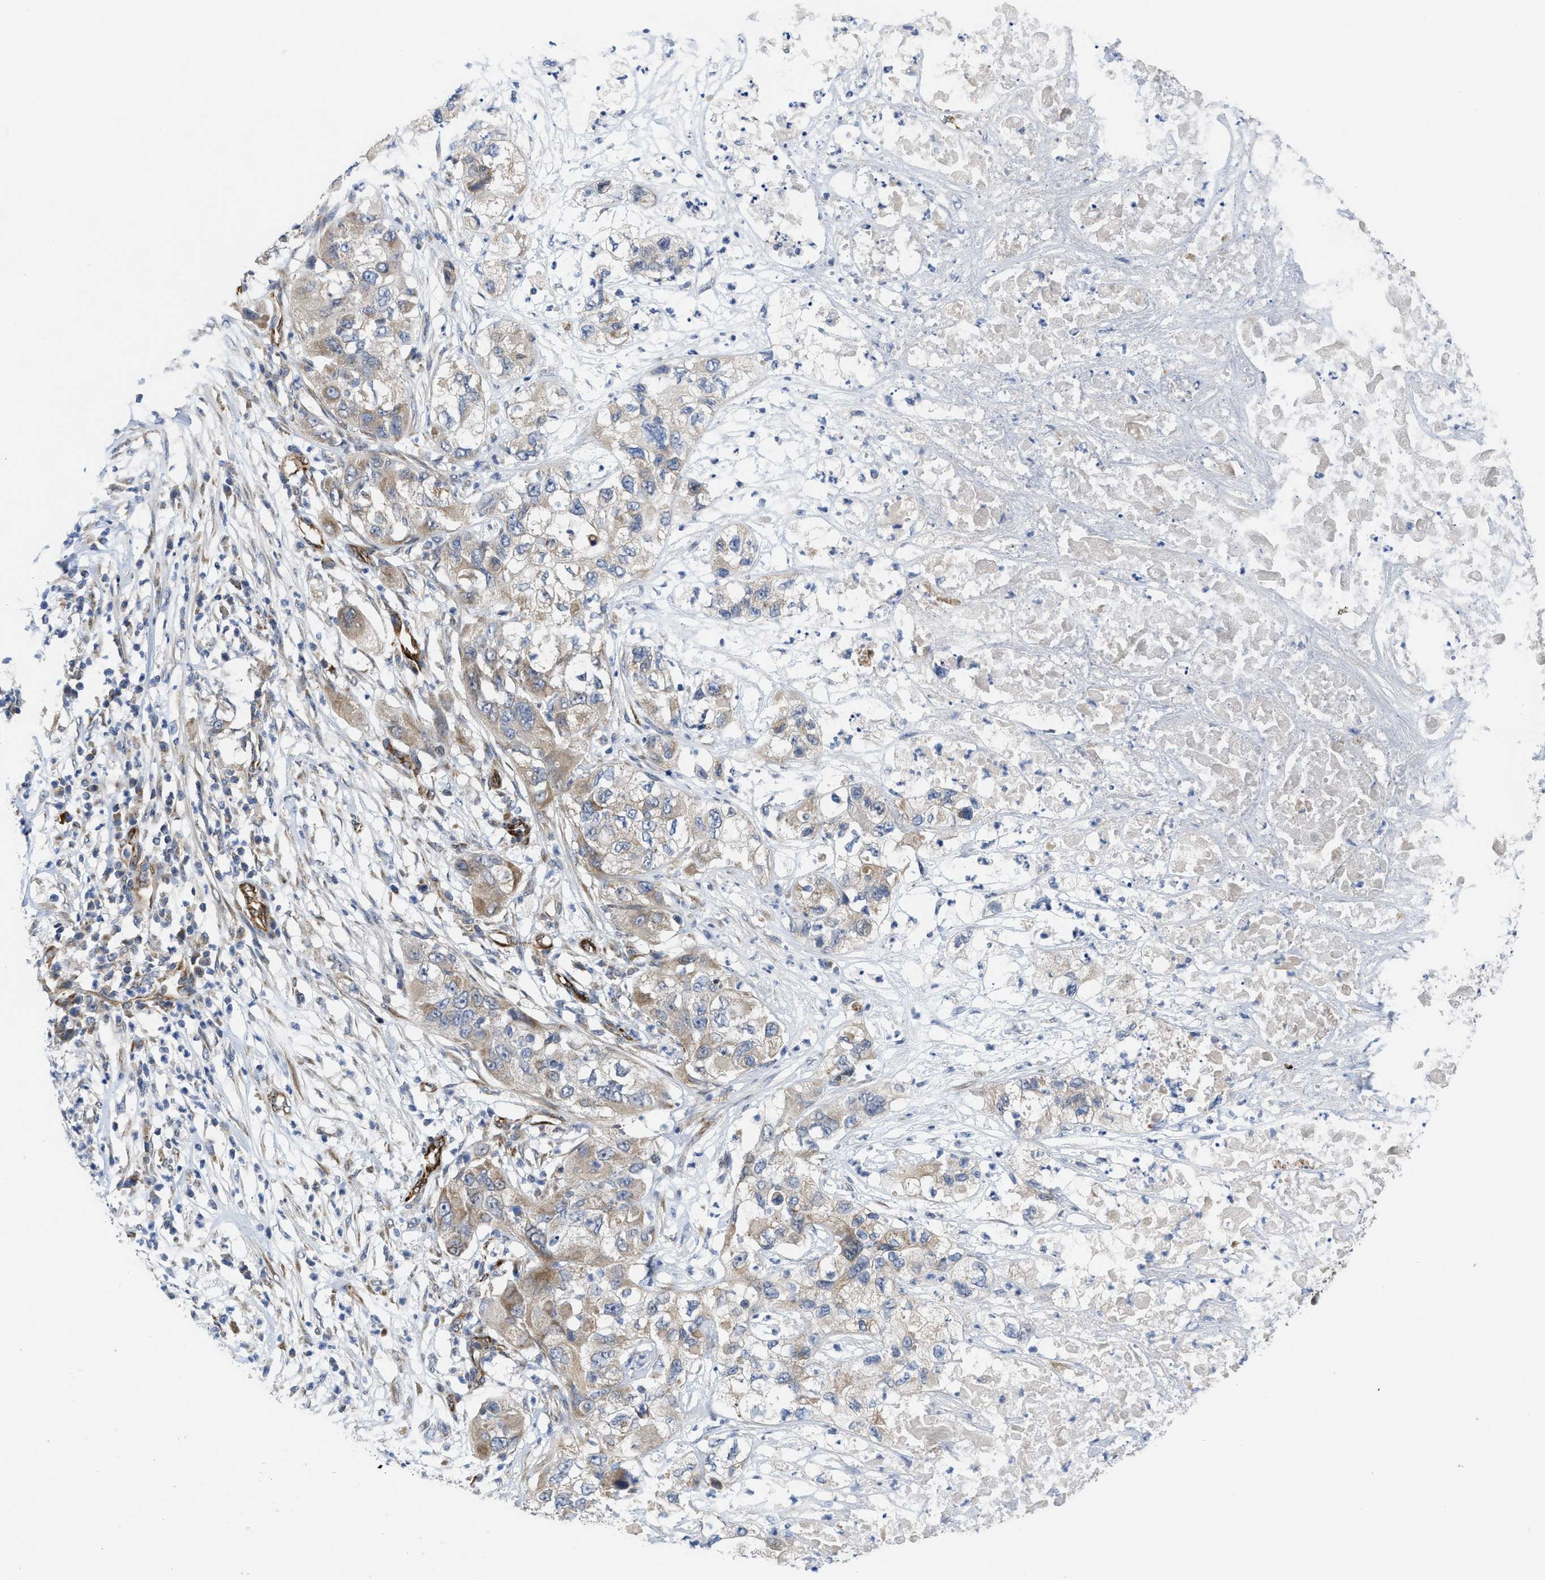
{"staining": {"intensity": "weak", "quantity": "<25%", "location": "cytoplasmic/membranous"}, "tissue": "pancreatic cancer", "cell_type": "Tumor cells", "image_type": "cancer", "snomed": [{"axis": "morphology", "description": "Adenocarcinoma, NOS"}, {"axis": "topography", "description": "Pancreas"}], "caption": "This is a photomicrograph of IHC staining of pancreatic cancer (adenocarcinoma), which shows no expression in tumor cells.", "gene": "EOGT", "patient": {"sex": "female", "age": 78}}